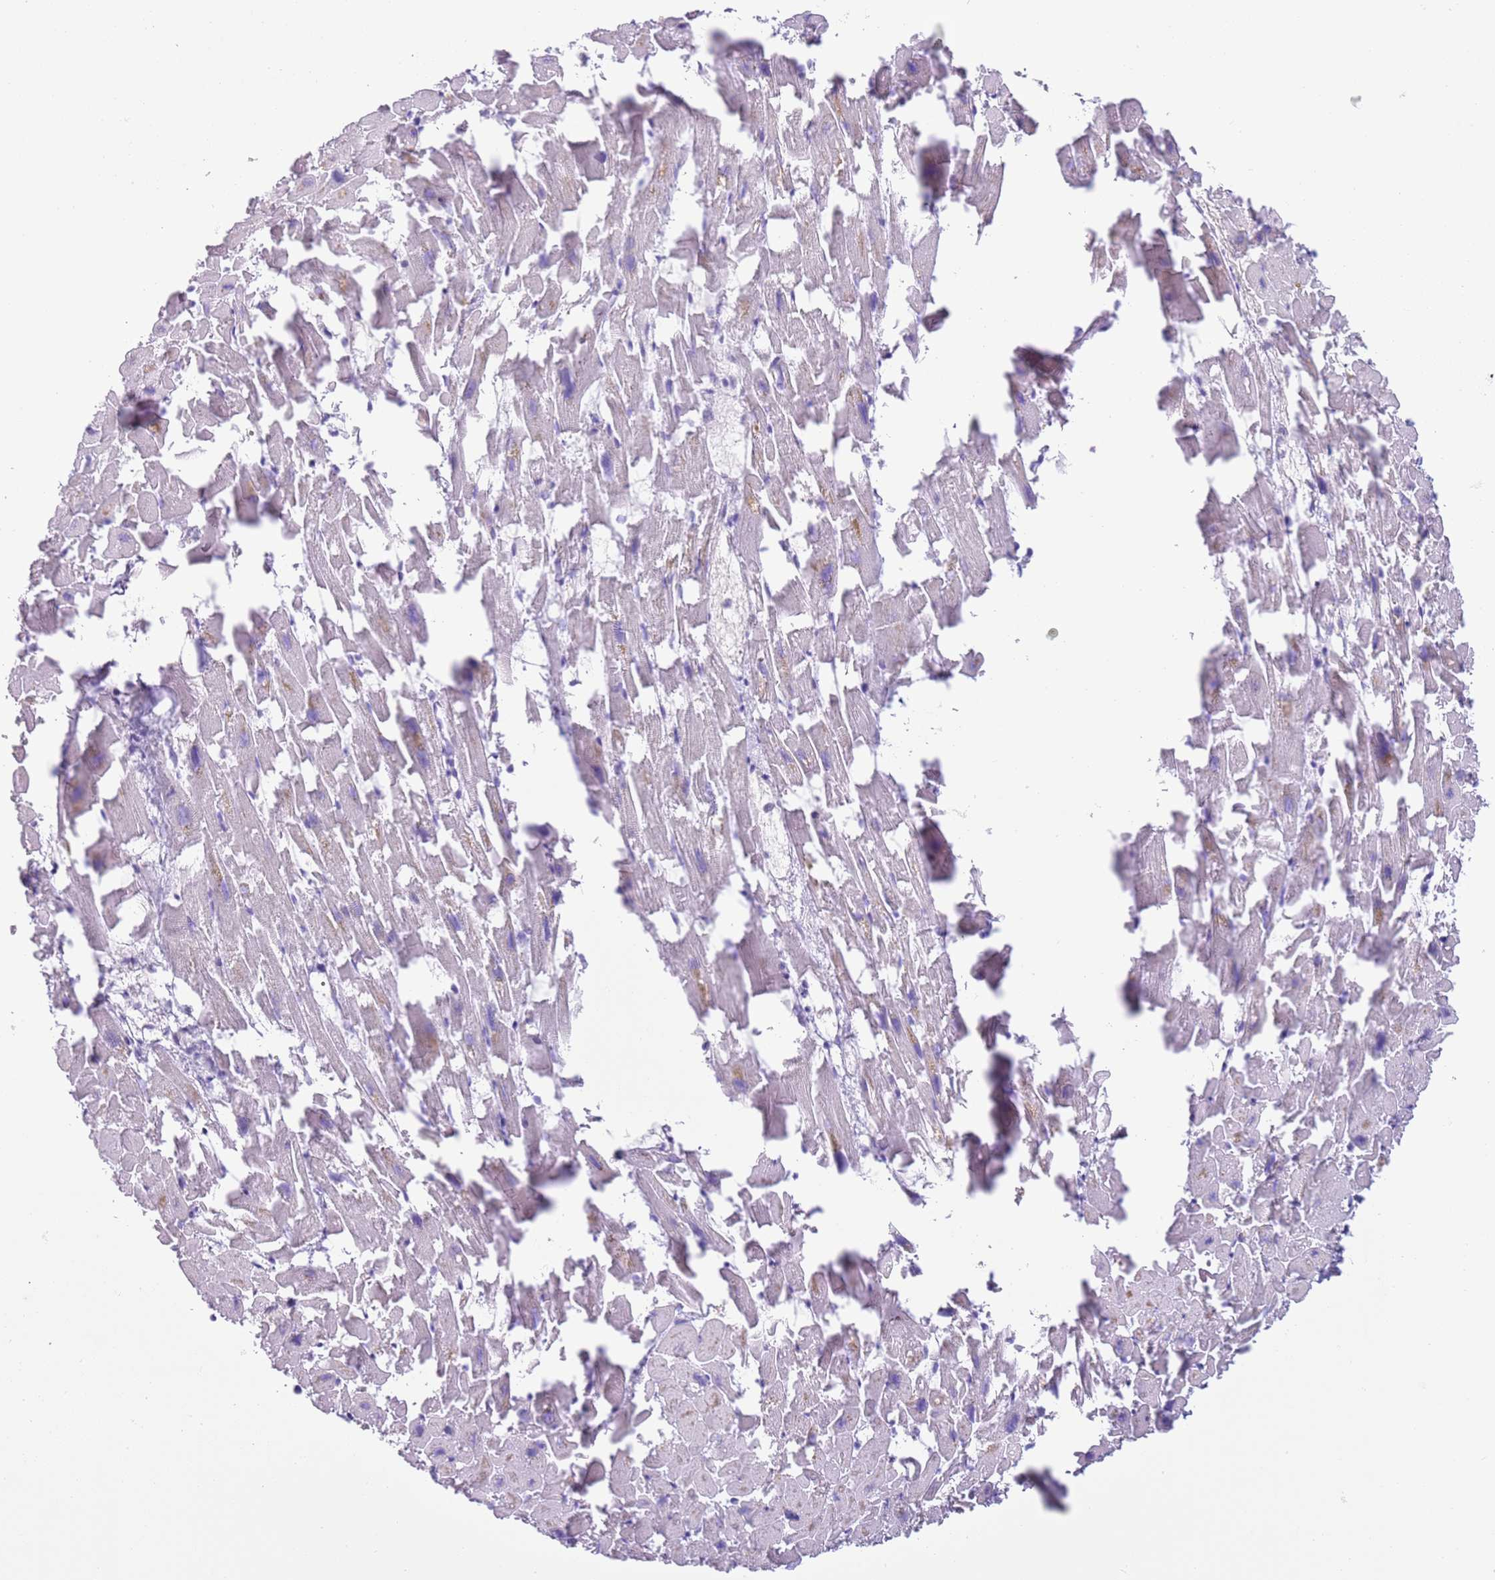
{"staining": {"intensity": "negative", "quantity": "none", "location": "none"}, "tissue": "heart muscle", "cell_type": "Cardiomyocytes", "image_type": "normal", "snomed": [{"axis": "morphology", "description": "Normal tissue, NOS"}, {"axis": "topography", "description": "Heart"}], "caption": "An immunohistochemistry histopathology image of benign heart muscle is shown. There is no staining in cardiomyocytes of heart muscle. The staining is performed using DAB (3,3'-diaminobenzidine) brown chromogen with nuclei counter-stained in using hematoxylin.", "gene": "OAF", "patient": {"sex": "female", "age": 64}}